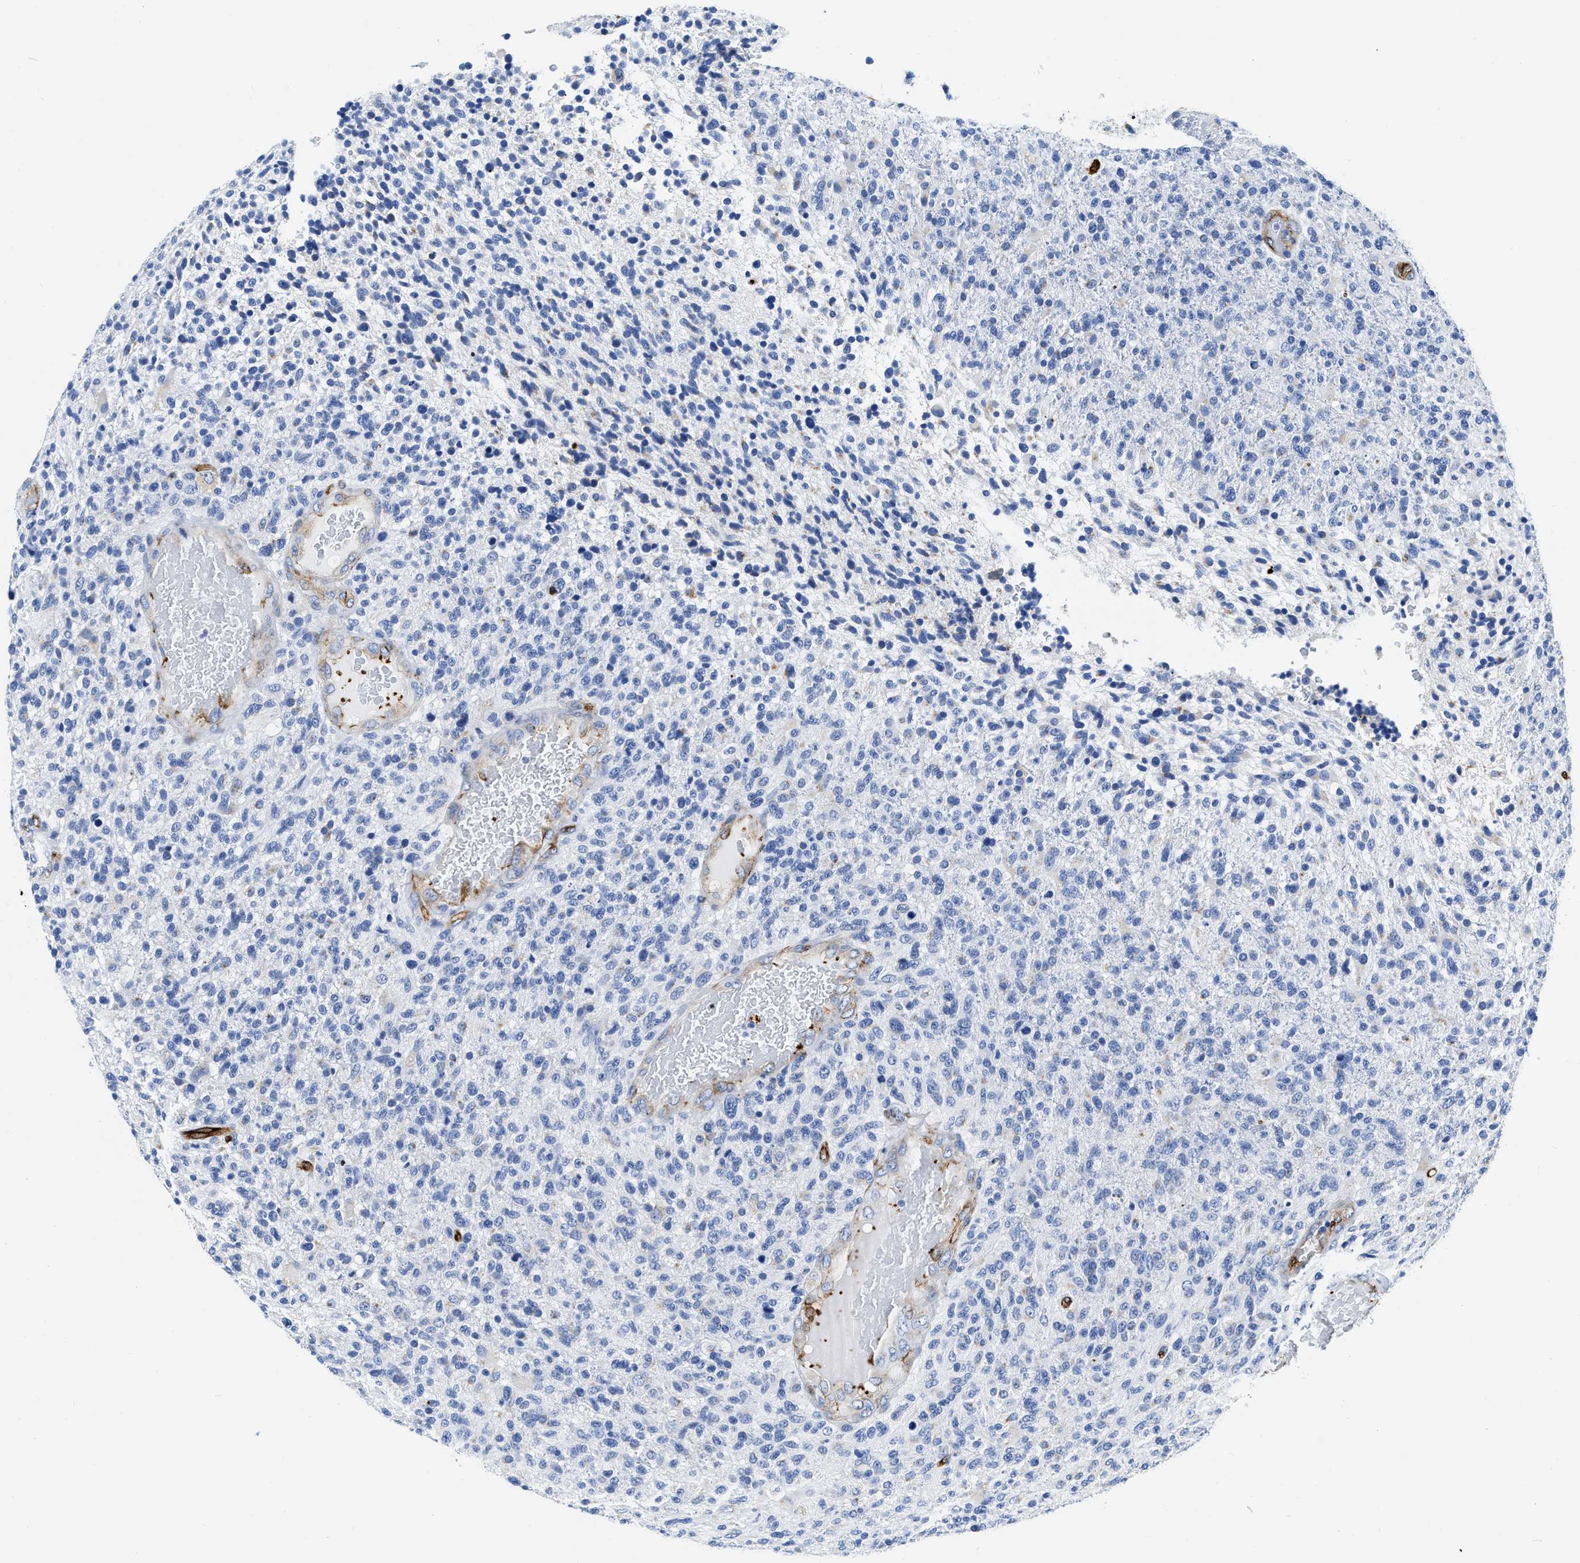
{"staining": {"intensity": "negative", "quantity": "none", "location": "none"}, "tissue": "glioma", "cell_type": "Tumor cells", "image_type": "cancer", "snomed": [{"axis": "morphology", "description": "Glioma, malignant, High grade"}, {"axis": "topography", "description": "Brain"}], "caption": "A high-resolution micrograph shows immunohistochemistry (IHC) staining of malignant glioma (high-grade), which demonstrates no significant expression in tumor cells.", "gene": "TVP23B", "patient": {"sex": "male", "age": 72}}